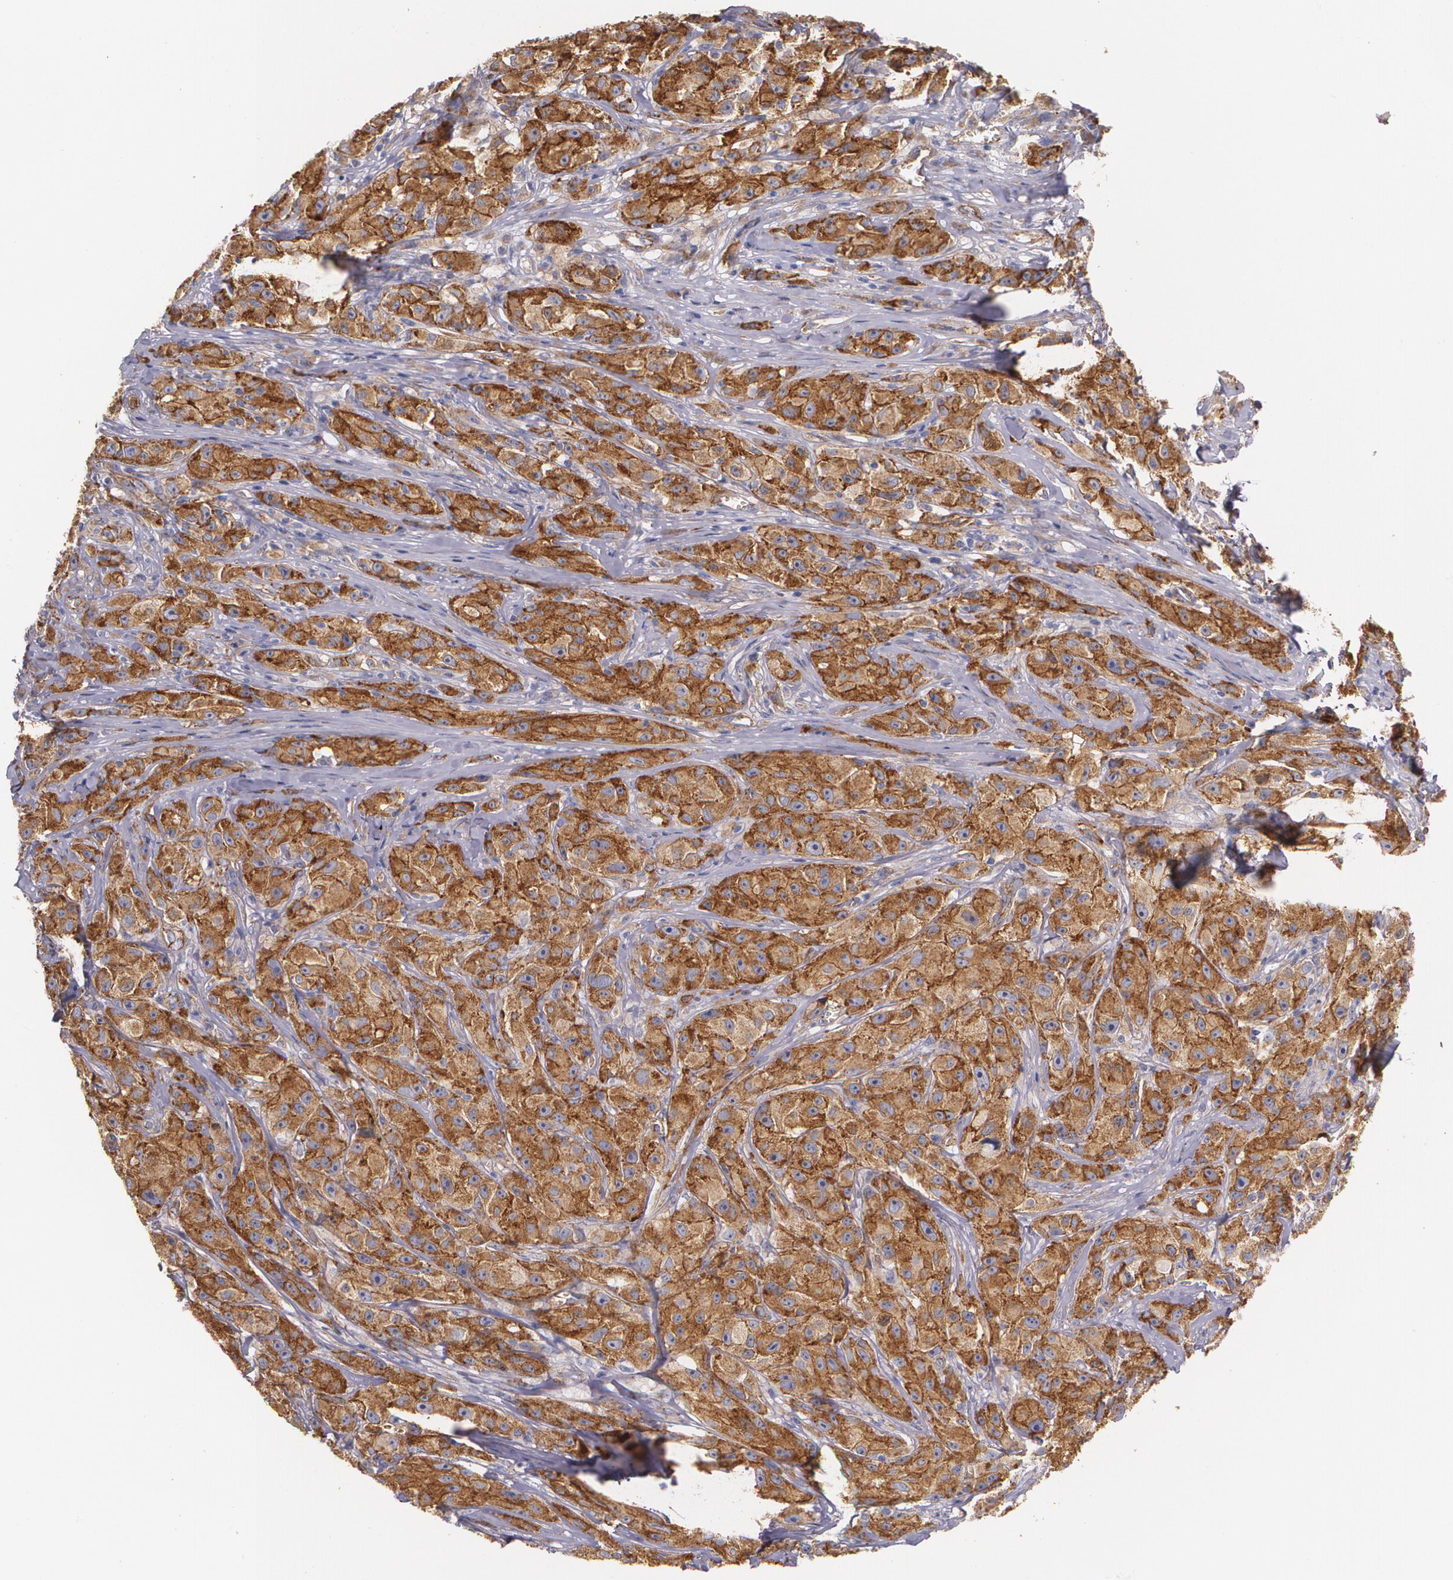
{"staining": {"intensity": "strong", "quantity": ">75%", "location": "cytoplasmic/membranous"}, "tissue": "melanoma", "cell_type": "Tumor cells", "image_type": "cancer", "snomed": [{"axis": "morphology", "description": "Malignant melanoma, NOS"}, {"axis": "topography", "description": "Skin"}], "caption": "Immunohistochemical staining of human malignant melanoma shows high levels of strong cytoplasmic/membranous staining in about >75% of tumor cells.", "gene": "TJP1", "patient": {"sex": "male", "age": 56}}